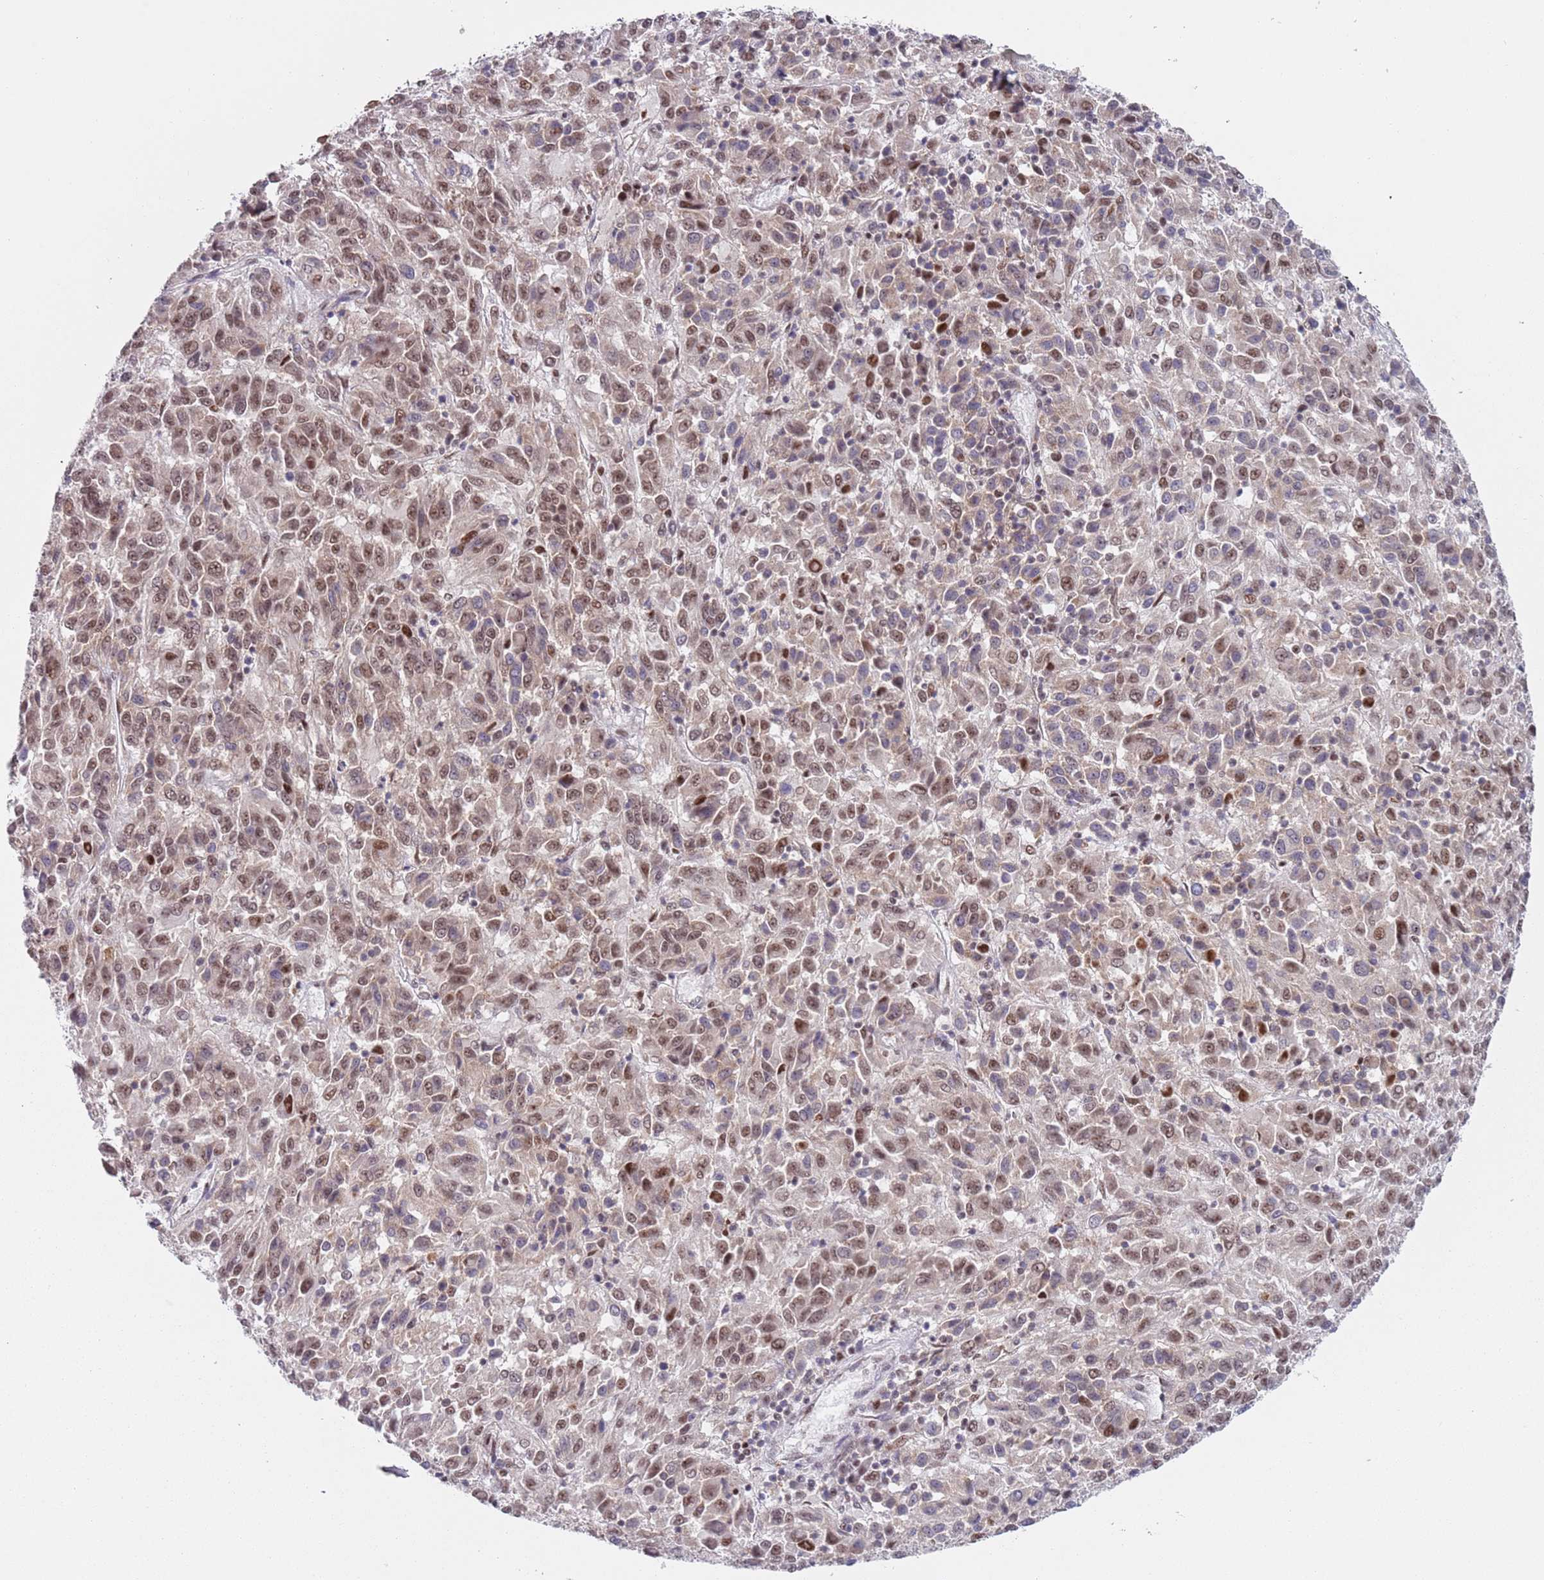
{"staining": {"intensity": "moderate", "quantity": ">75%", "location": "nuclear"}, "tissue": "melanoma", "cell_type": "Tumor cells", "image_type": "cancer", "snomed": [{"axis": "morphology", "description": "Malignant melanoma, Metastatic site"}, {"axis": "topography", "description": "Lung"}], "caption": "High-power microscopy captured an immunohistochemistry (IHC) image of melanoma, revealing moderate nuclear expression in about >75% of tumor cells.", "gene": "SLC25A32", "patient": {"sex": "male", "age": 64}}